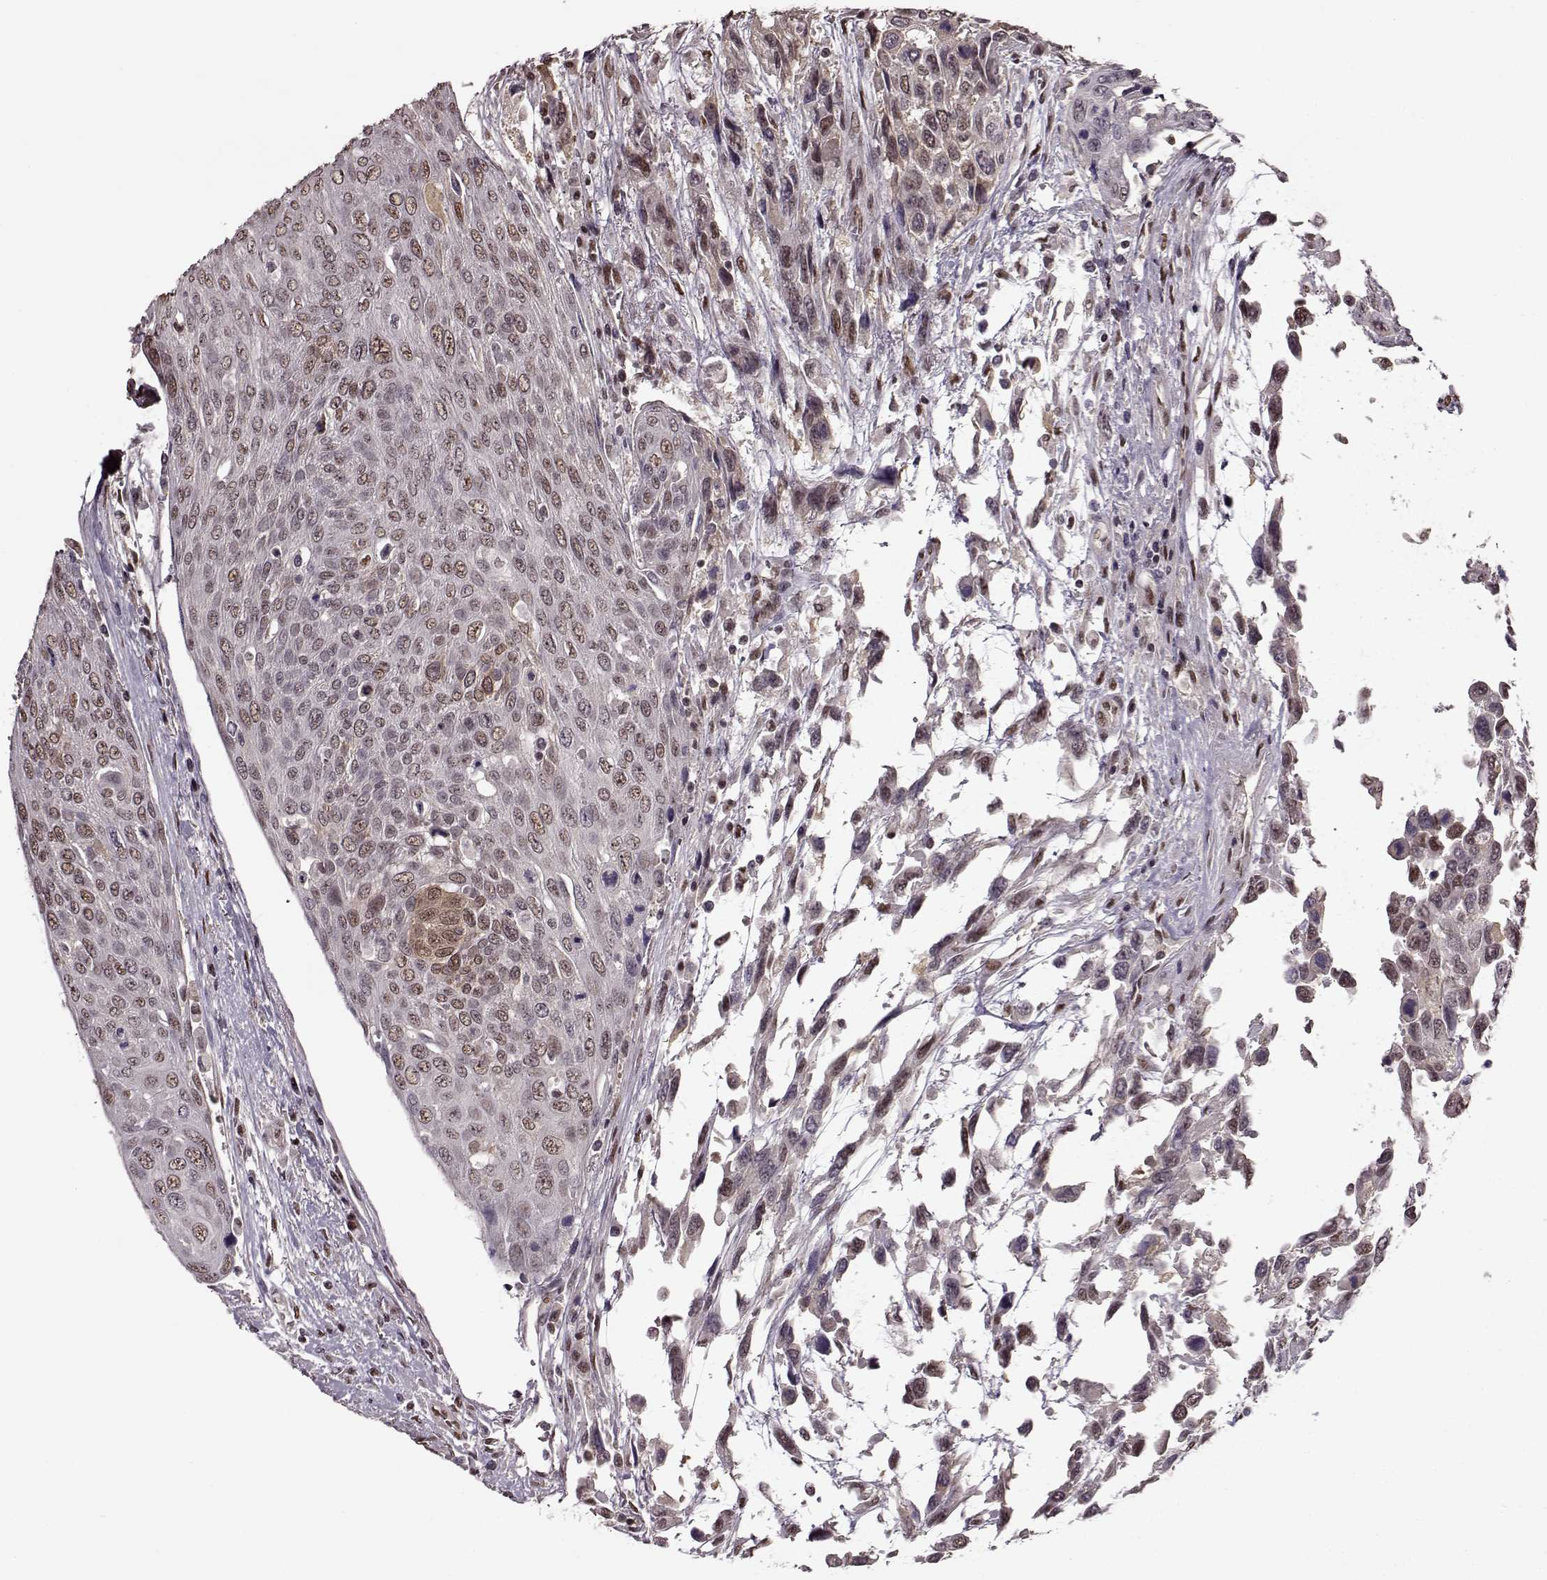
{"staining": {"intensity": "weak", "quantity": "25%-75%", "location": "nuclear"}, "tissue": "urothelial cancer", "cell_type": "Tumor cells", "image_type": "cancer", "snomed": [{"axis": "morphology", "description": "Urothelial carcinoma, High grade"}, {"axis": "topography", "description": "Urinary bladder"}], "caption": "Immunohistochemistry staining of urothelial cancer, which displays low levels of weak nuclear staining in about 25%-75% of tumor cells indicating weak nuclear protein staining. The staining was performed using DAB (brown) for protein detection and nuclei were counterstained in hematoxylin (blue).", "gene": "FTO", "patient": {"sex": "female", "age": 70}}